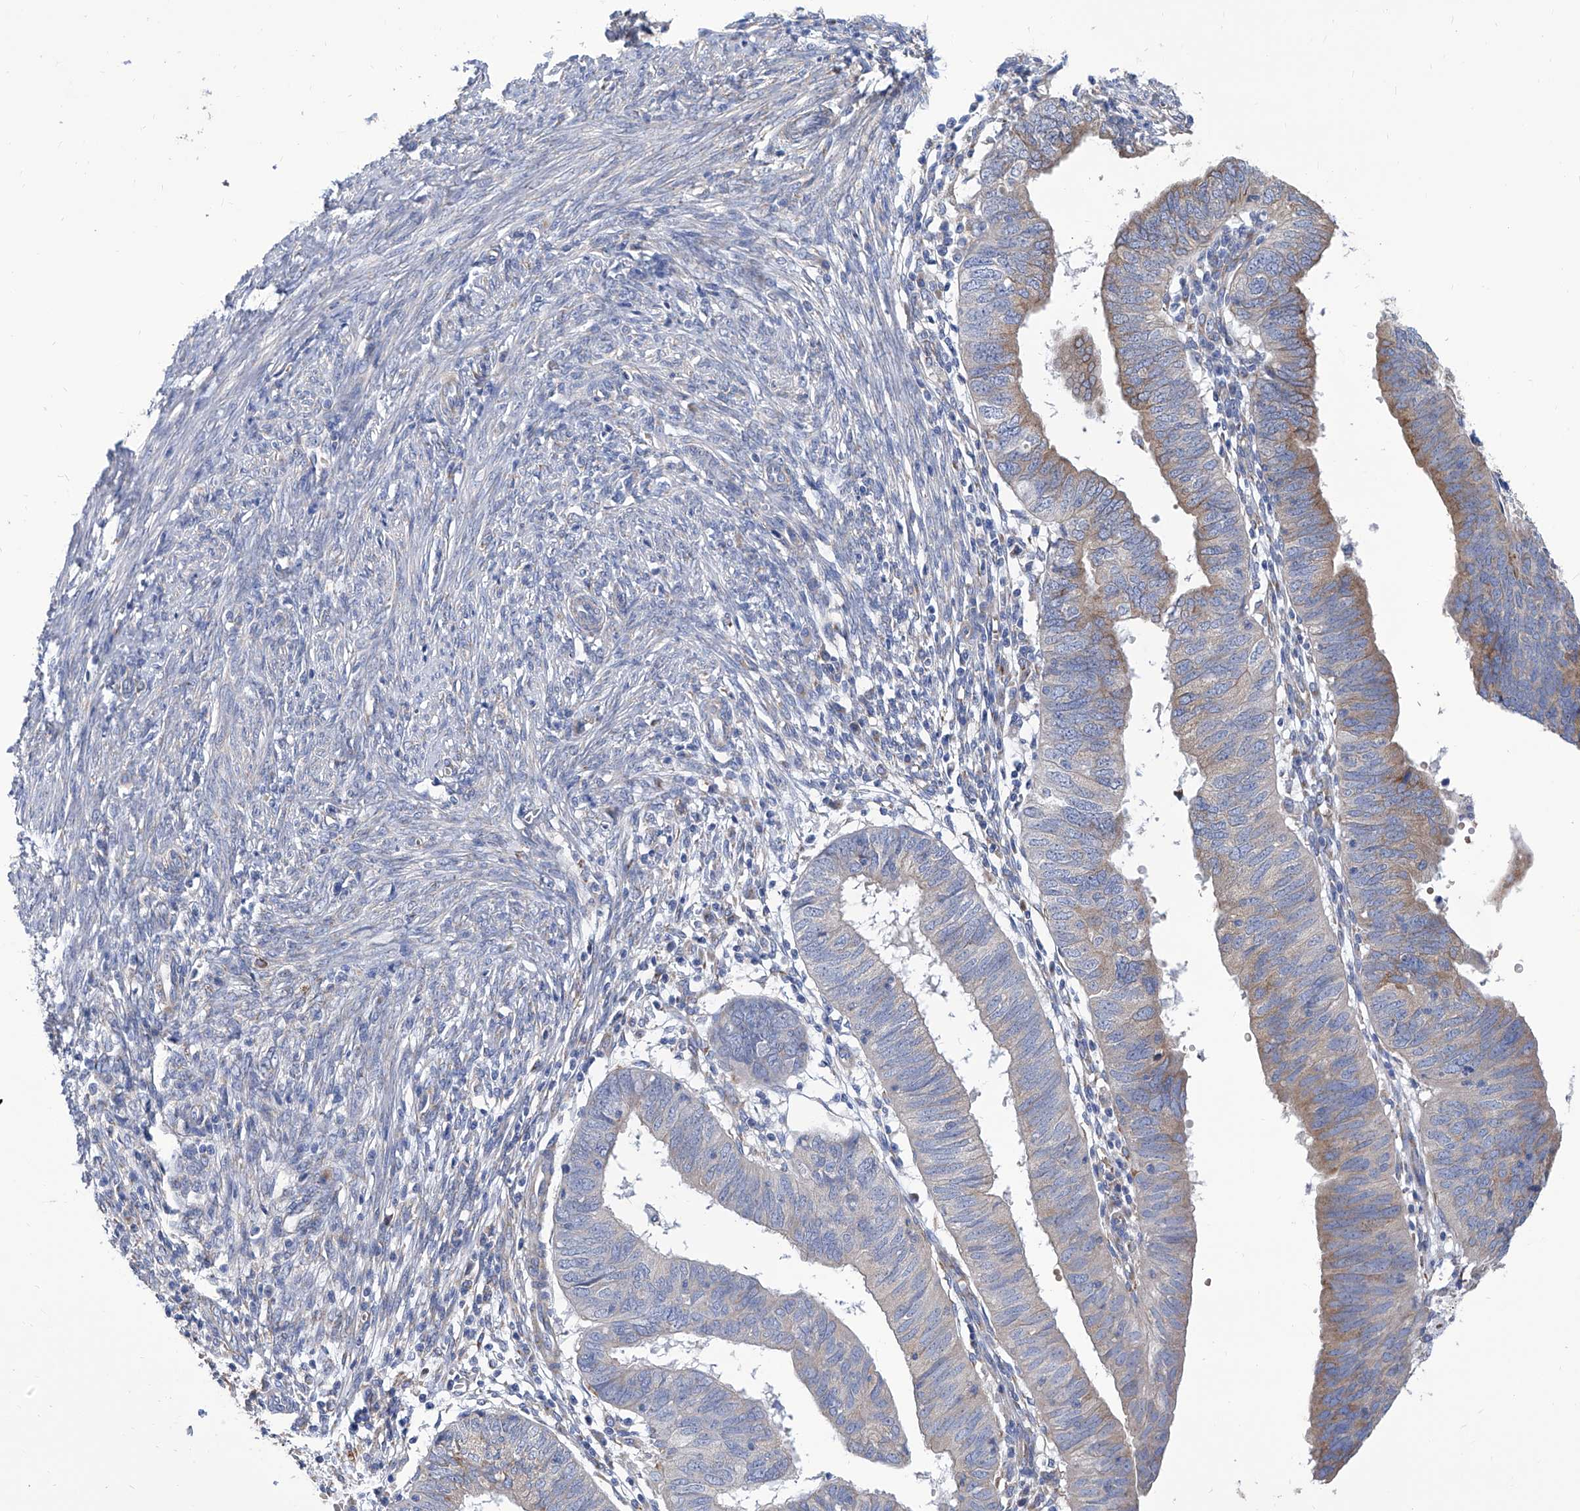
{"staining": {"intensity": "moderate", "quantity": "<25%", "location": "cytoplasmic/membranous"}, "tissue": "endometrial cancer", "cell_type": "Tumor cells", "image_type": "cancer", "snomed": [{"axis": "morphology", "description": "Adenocarcinoma, NOS"}, {"axis": "topography", "description": "Uterus"}], "caption": "Brown immunohistochemical staining in human adenocarcinoma (endometrial) displays moderate cytoplasmic/membranous expression in about <25% of tumor cells.", "gene": "TJAP1", "patient": {"sex": "female", "age": 77}}